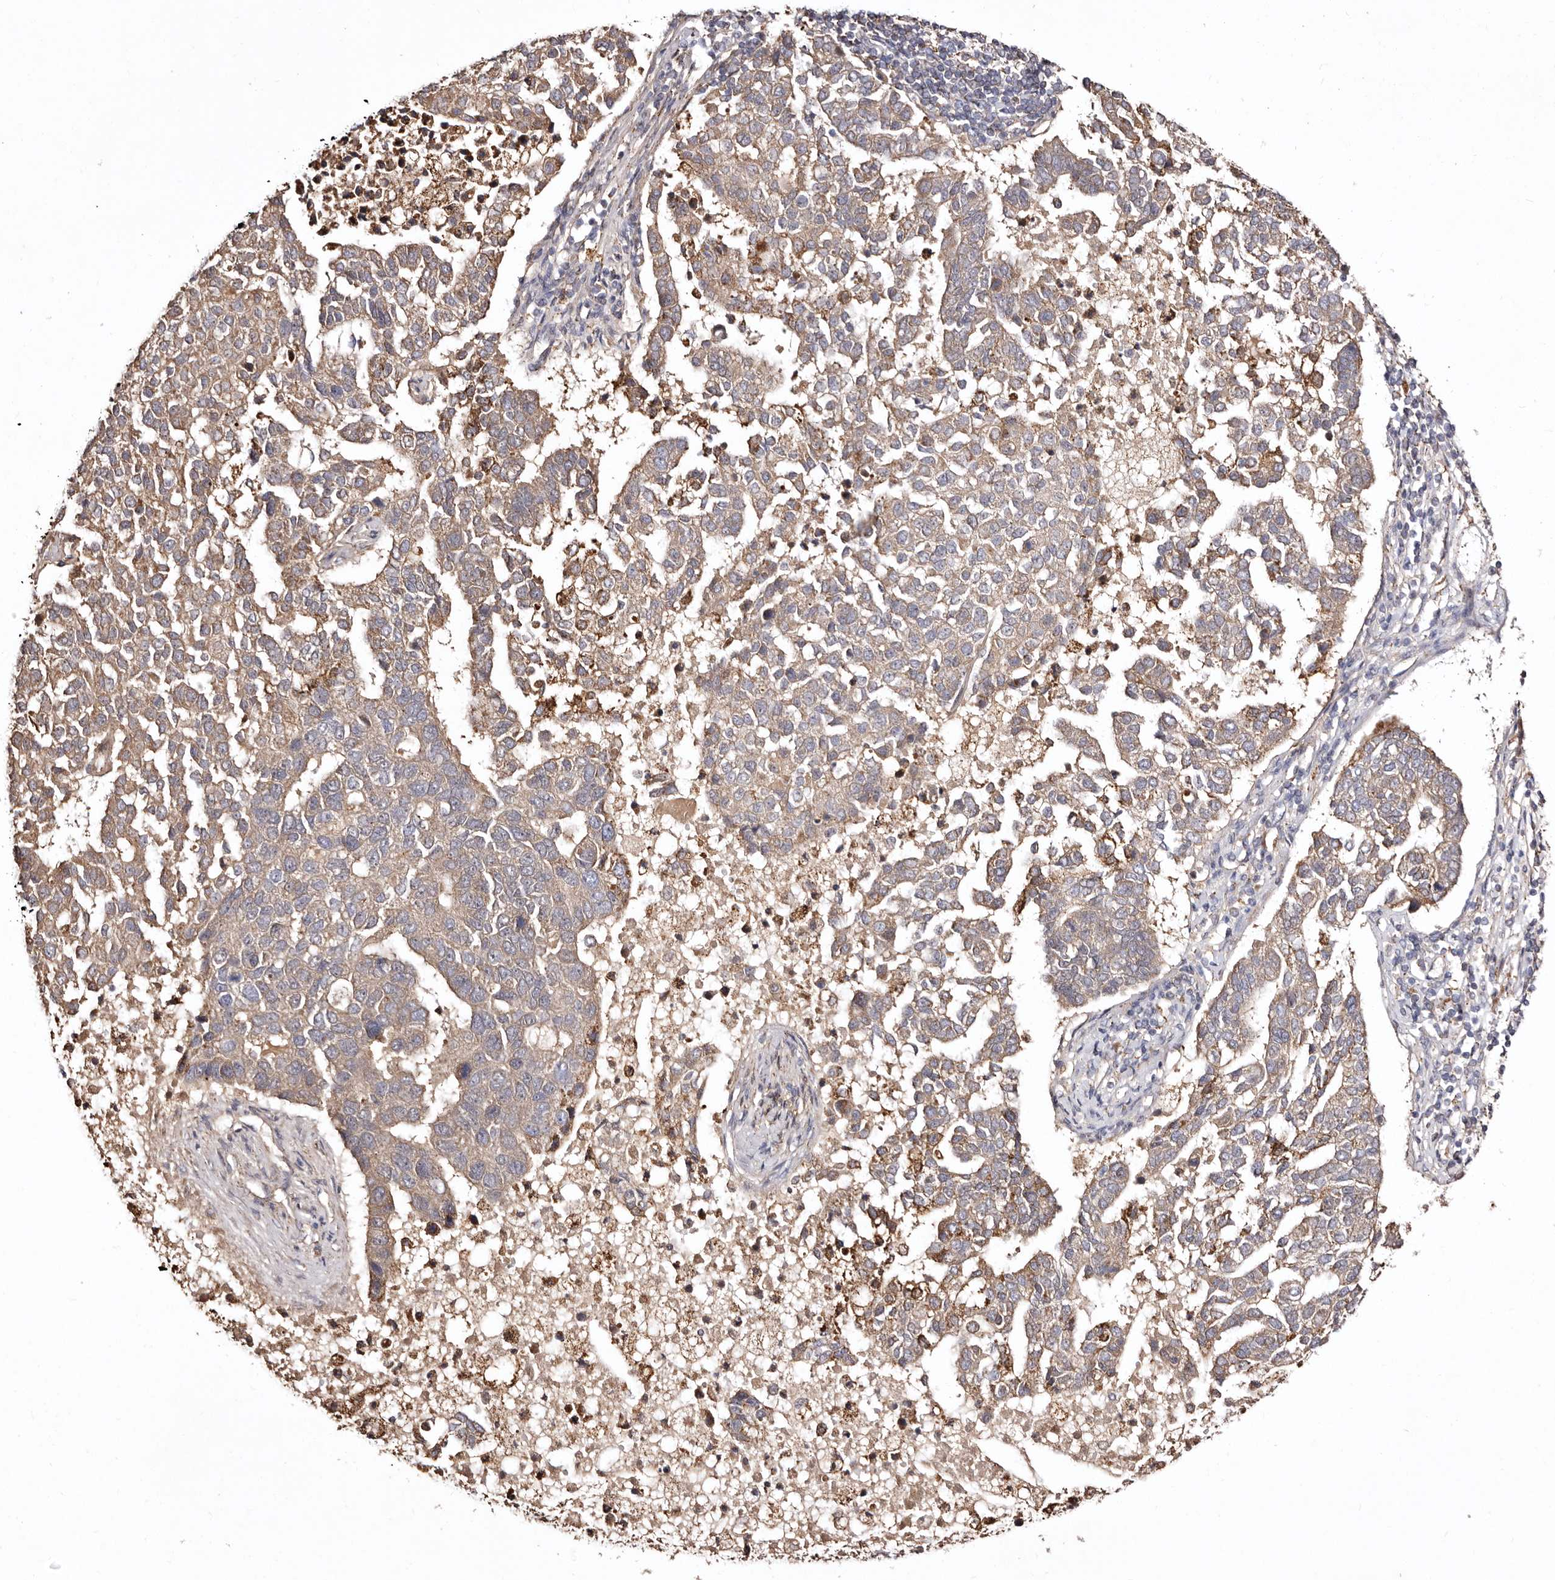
{"staining": {"intensity": "moderate", "quantity": "<25%", "location": "cytoplasmic/membranous"}, "tissue": "pancreatic cancer", "cell_type": "Tumor cells", "image_type": "cancer", "snomed": [{"axis": "morphology", "description": "Adenocarcinoma, NOS"}, {"axis": "topography", "description": "Pancreas"}], "caption": "Immunohistochemistry (IHC) photomicrograph of neoplastic tissue: pancreatic adenocarcinoma stained using immunohistochemistry exhibits low levels of moderate protein expression localized specifically in the cytoplasmic/membranous of tumor cells, appearing as a cytoplasmic/membranous brown color.", "gene": "LUZP1", "patient": {"sex": "female", "age": 61}}